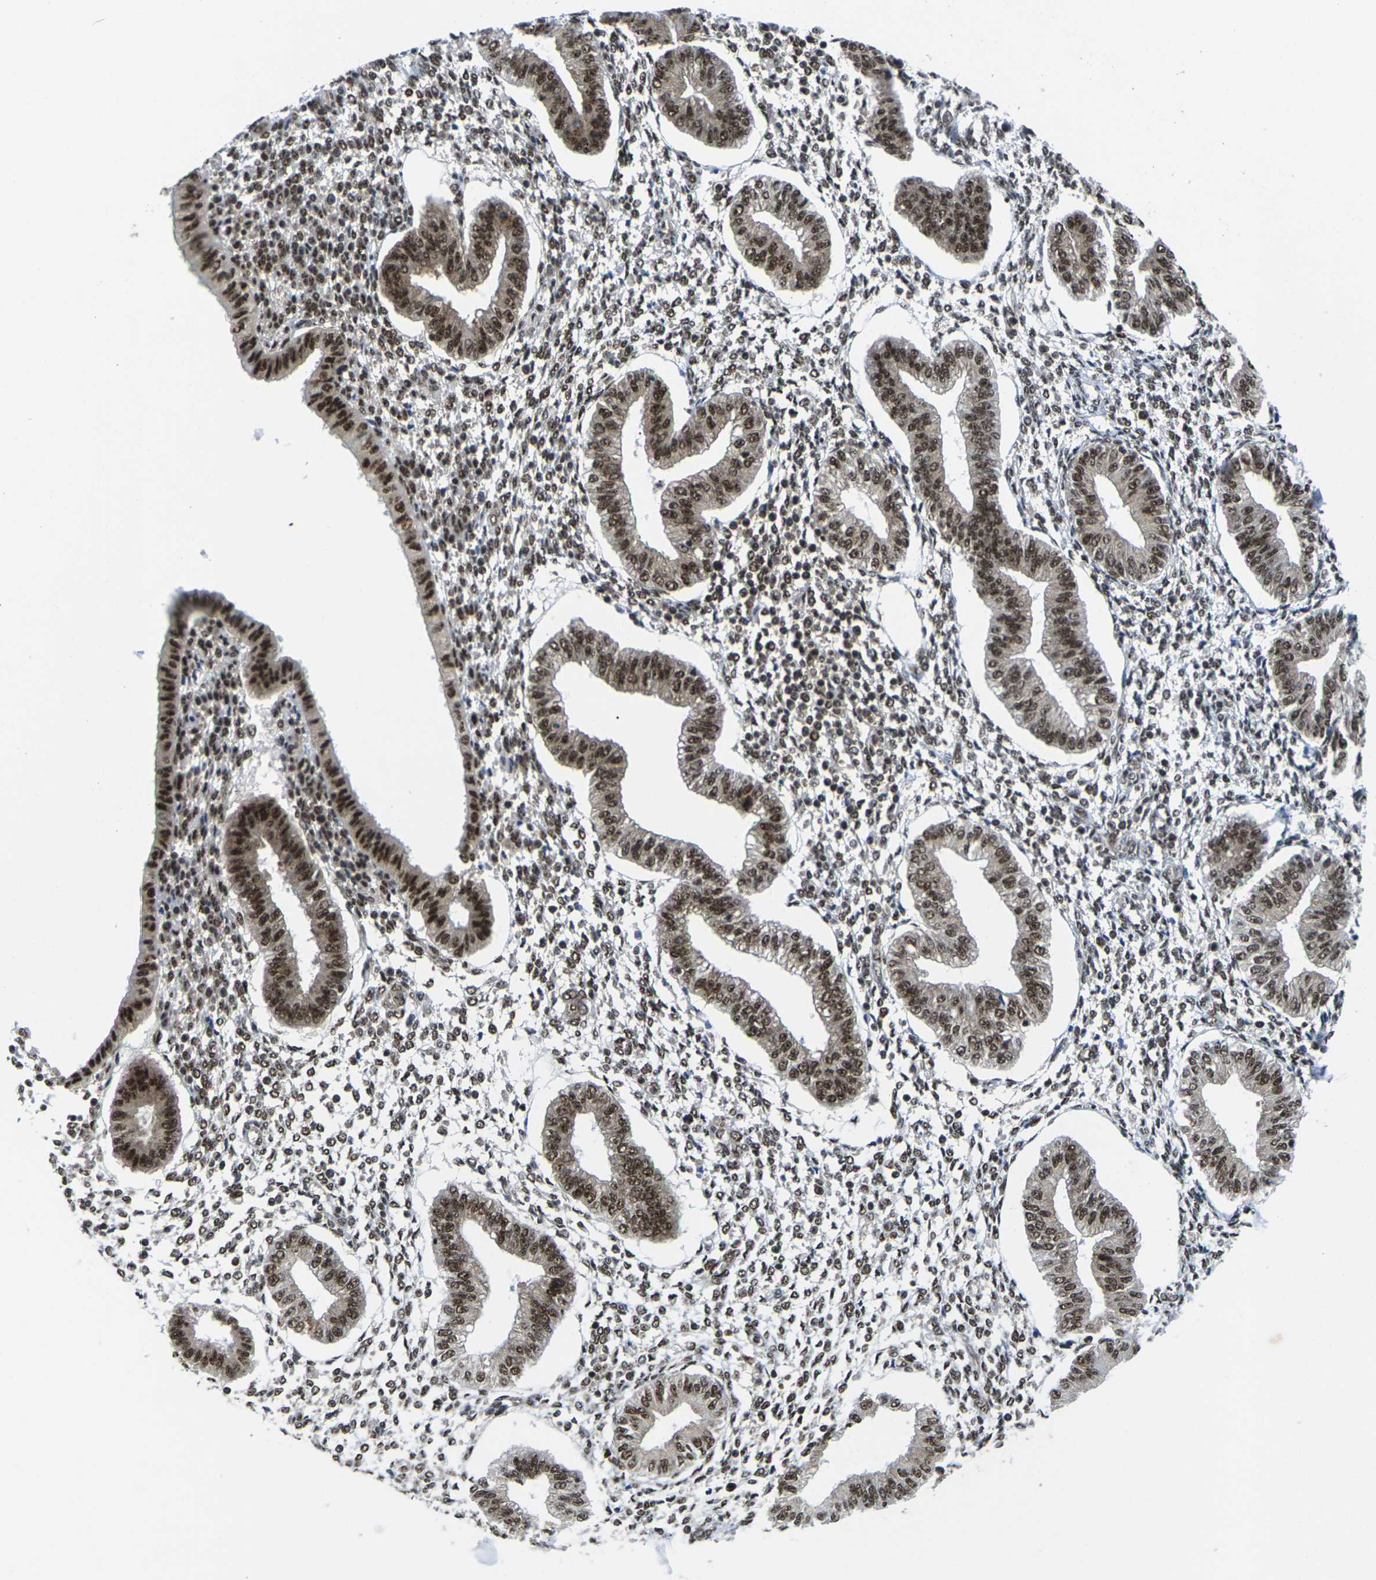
{"staining": {"intensity": "strong", "quantity": "25%-75%", "location": "nuclear"}, "tissue": "endometrium", "cell_type": "Cells in endometrial stroma", "image_type": "normal", "snomed": [{"axis": "morphology", "description": "Normal tissue, NOS"}, {"axis": "topography", "description": "Endometrium"}], "caption": "About 25%-75% of cells in endometrial stroma in normal human endometrium show strong nuclear protein staining as visualized by brown immunohistochemical staining.", "gene": "MAGOH", "patient": {"sex": "female", "age": 50}}